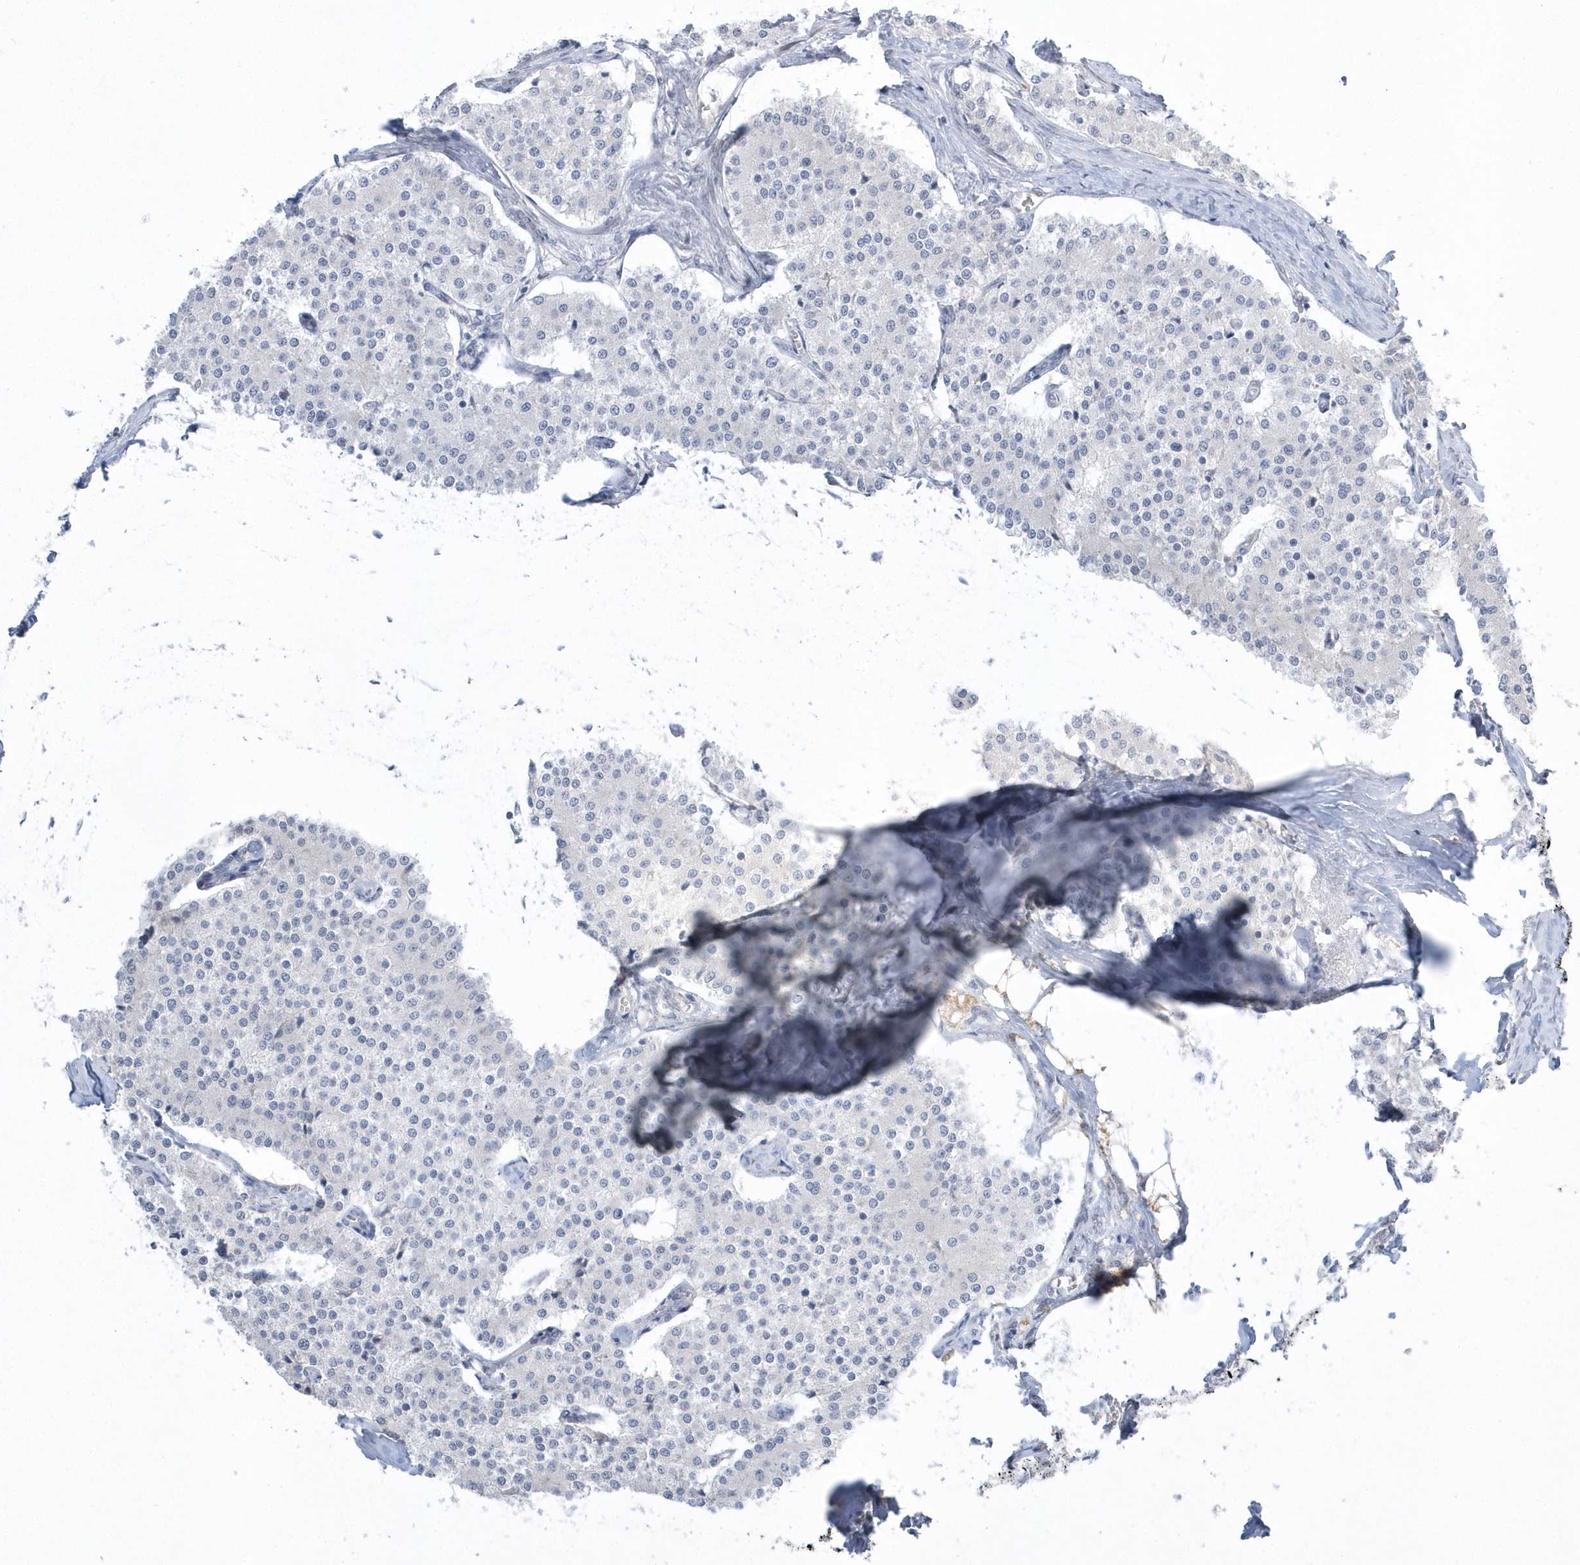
{"staining": {"intensity": "negative", "quantity": "none", "location": "none"}, "tissue": "carcinoid", "cell_type": "Tumor cells", "image_type": "cancer", "snomed": [{"axis": "morphology", "description": "Carcinoid, malignant, NOS"}, {"axis": "topography", "description": "Colon"}], "caption": "An image of carcinoid stained for a protein displays no brown staining in tumor cells.", "gene": "ZC3H12D", "patient": {"sex": "female", "age": 52}}